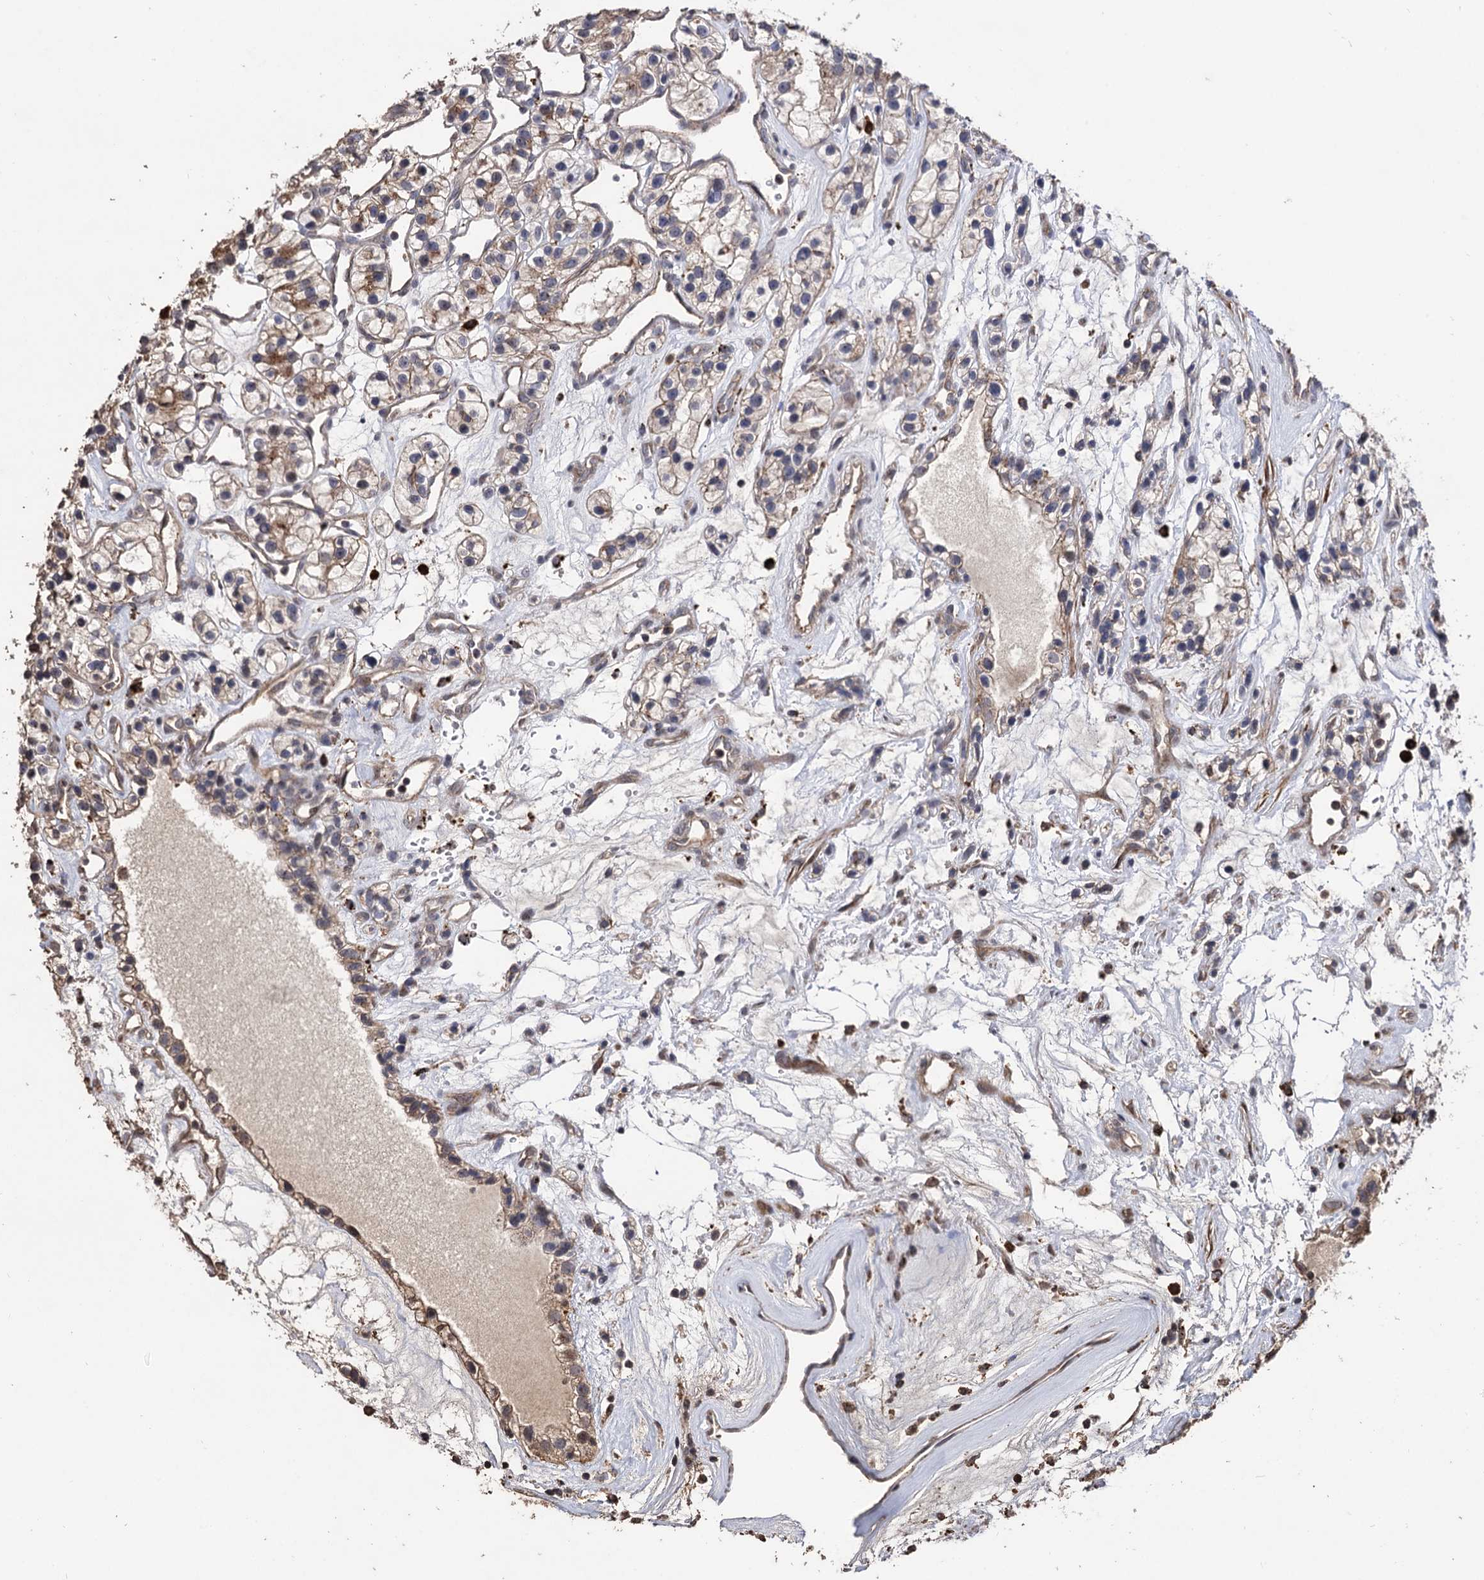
{"staining": {"intensity": "weak", "quantity": "<25%", "location": "cytoplasmic/membranous"}, "tissue": "renal cancer", "cell_type": "Tumor cells", "image_type": "cancer", "snomed": [{"axis": "morphology", "description": "Adenocarcinoma, NOS"}, {"axis": "topography", "description": "Kidney"}], "caption": "The micrograph displays no significant staining in tumor cells of adenocarcinoma (renal).", "gene": "MICAL2", "patient": {"sex": "female", "age": 57}}